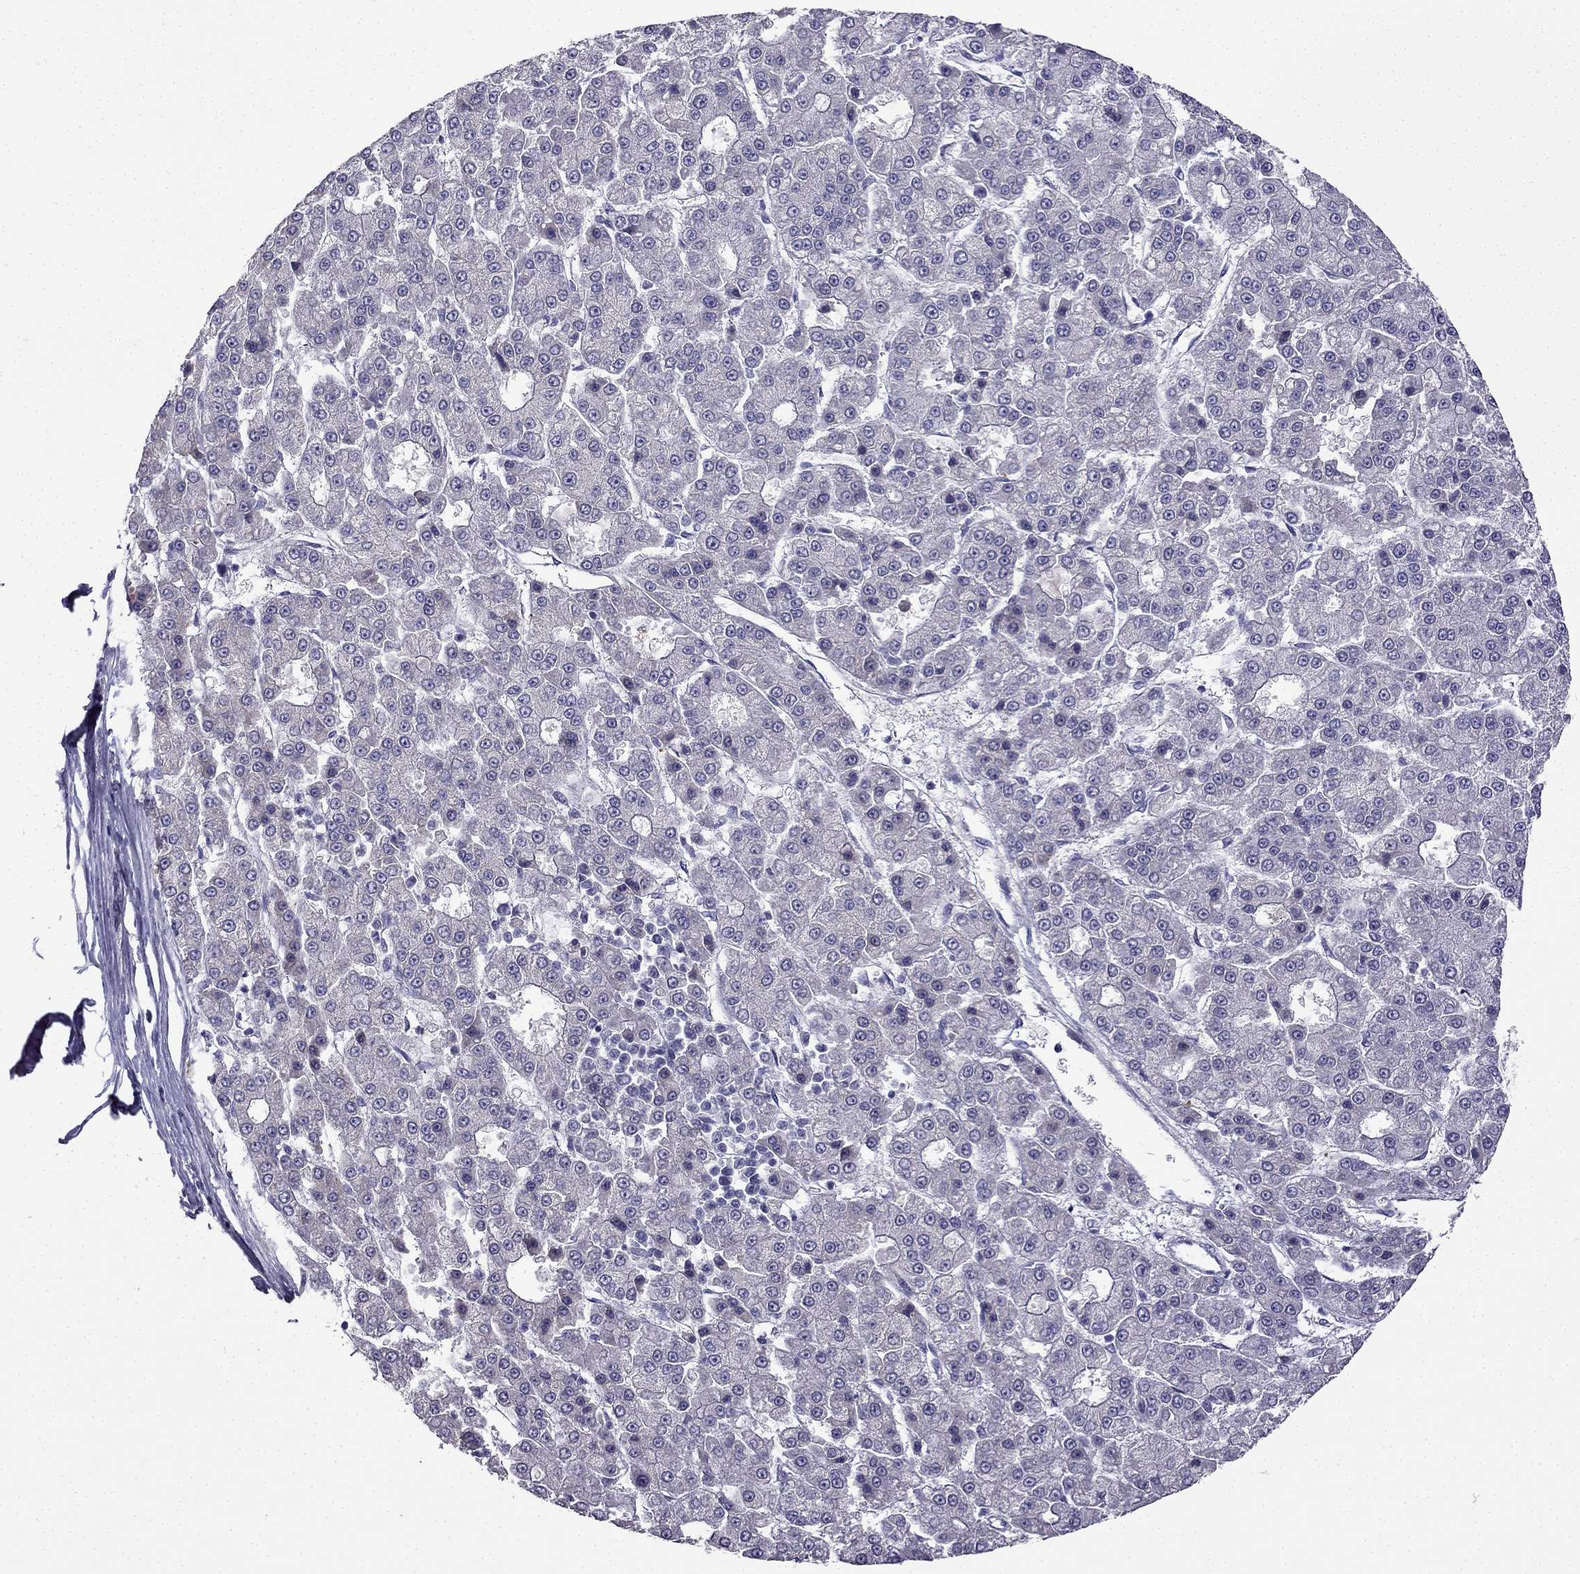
{"staining": {"intensity": "negative", "quantity": "none", "location": "none"}, "tissue": "liver cancer", "cell_type": "Tumor cells", "image_type": "cancer", "snomed": [{"axis": "morphology", "description": "Carcinoma, Hepatocellular, NOS"}, {"axis": "topography", "description": "Liver"}], "caption": "DAB immunohistochemical staining of human liver cancer (hepatocellular carcinoma) exhibits no significant expression in tumor cells.", "gene": "UHRF1", "patient": {"sex": "male", "age": 70}}